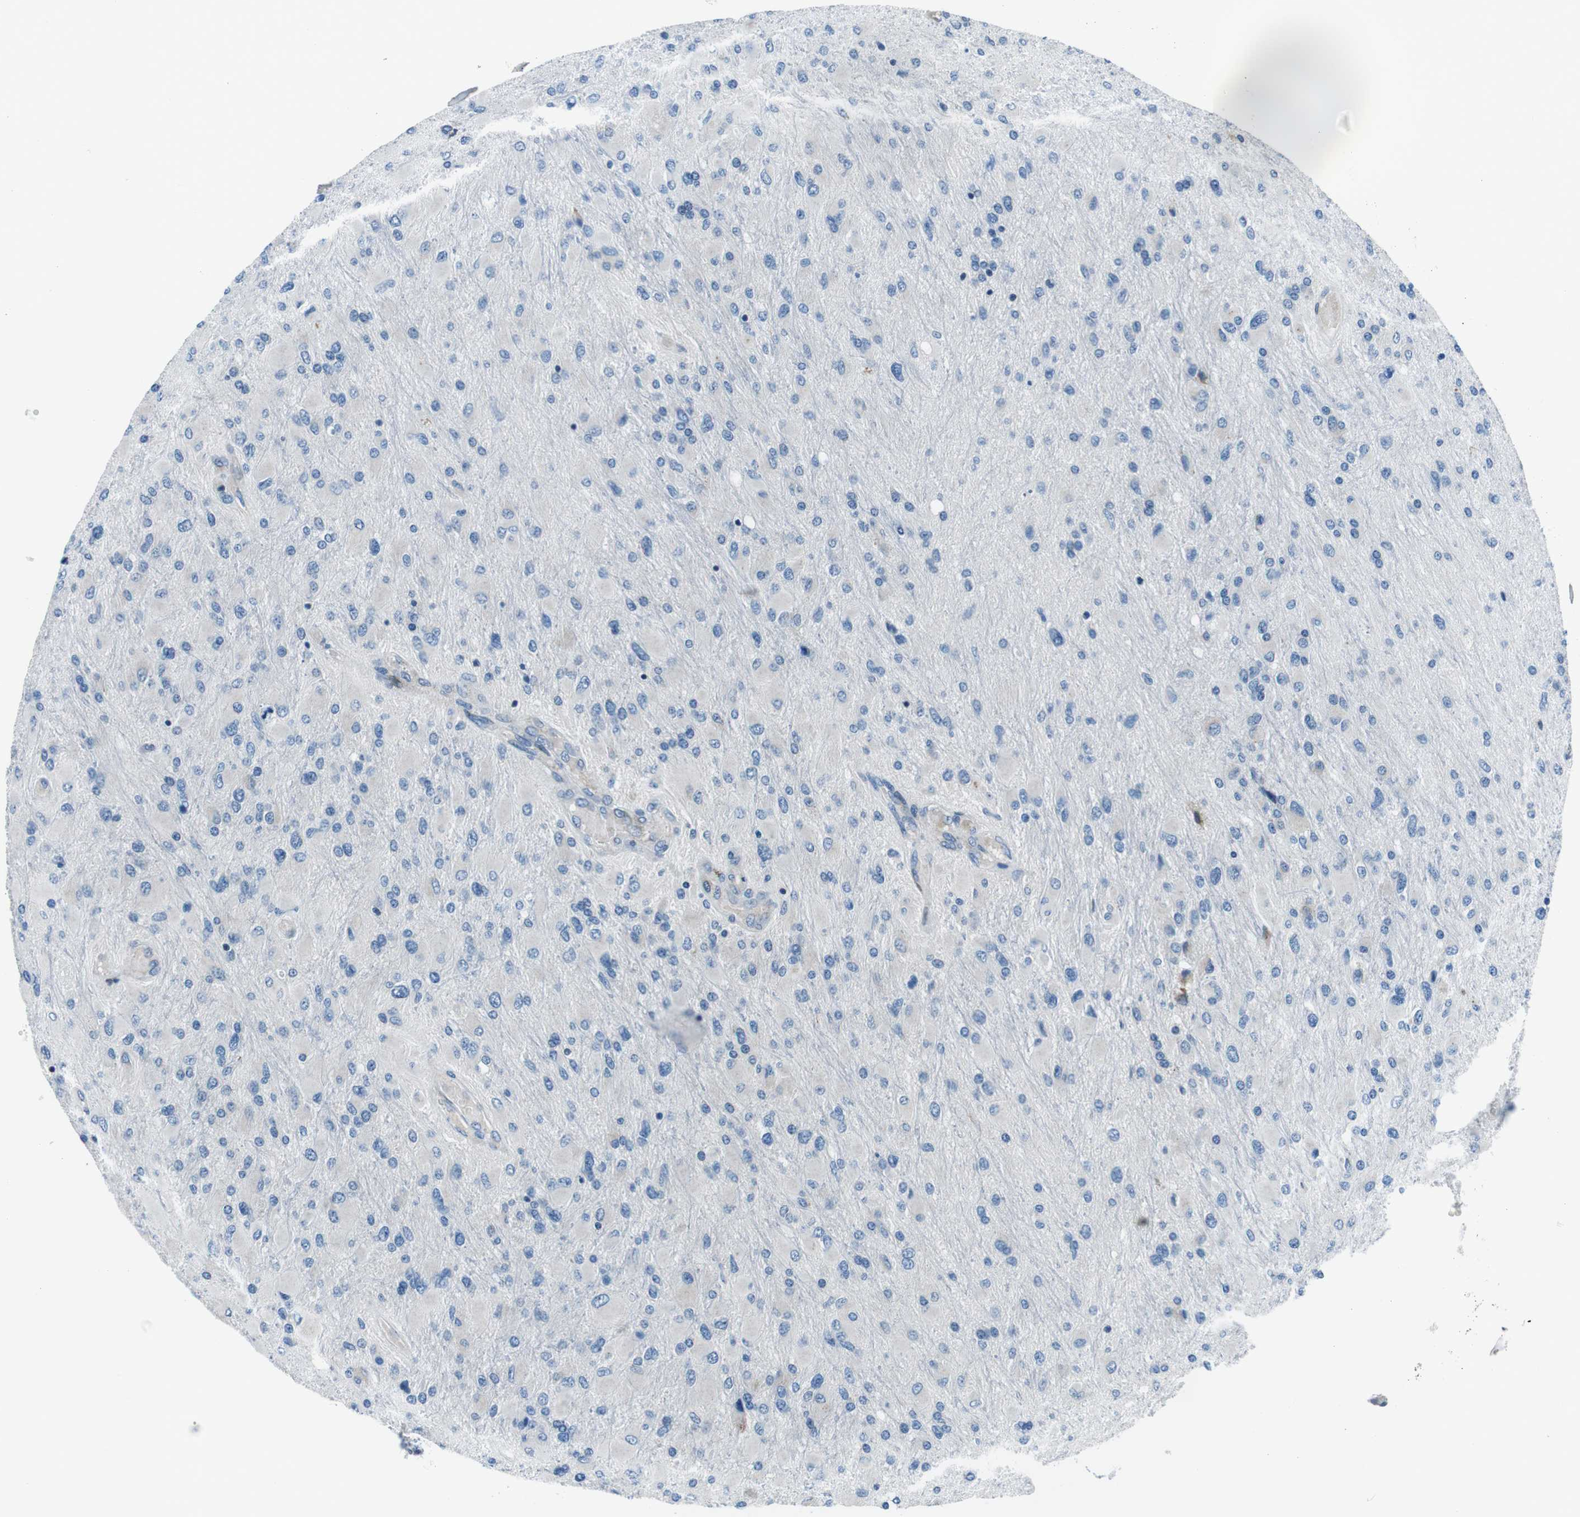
{"staining": {"intensity": "negative", "quantity": "none", "location": "none"}, "tissue": "glioma", "cell_type": "Tumor cells", "image_type": "cancer", "snomed": [{"axis": "morphology", "description": "Glioma, malignant, High grade"}, {"axis": "topography", "description": "Cerebral cortex"}], "caption": "Protein analysis of malignant high-grade glioma exhibits no significant staining in tumor cells.", "gene": "NUCB2", "patient": {"sex": "female", "age": 36}}